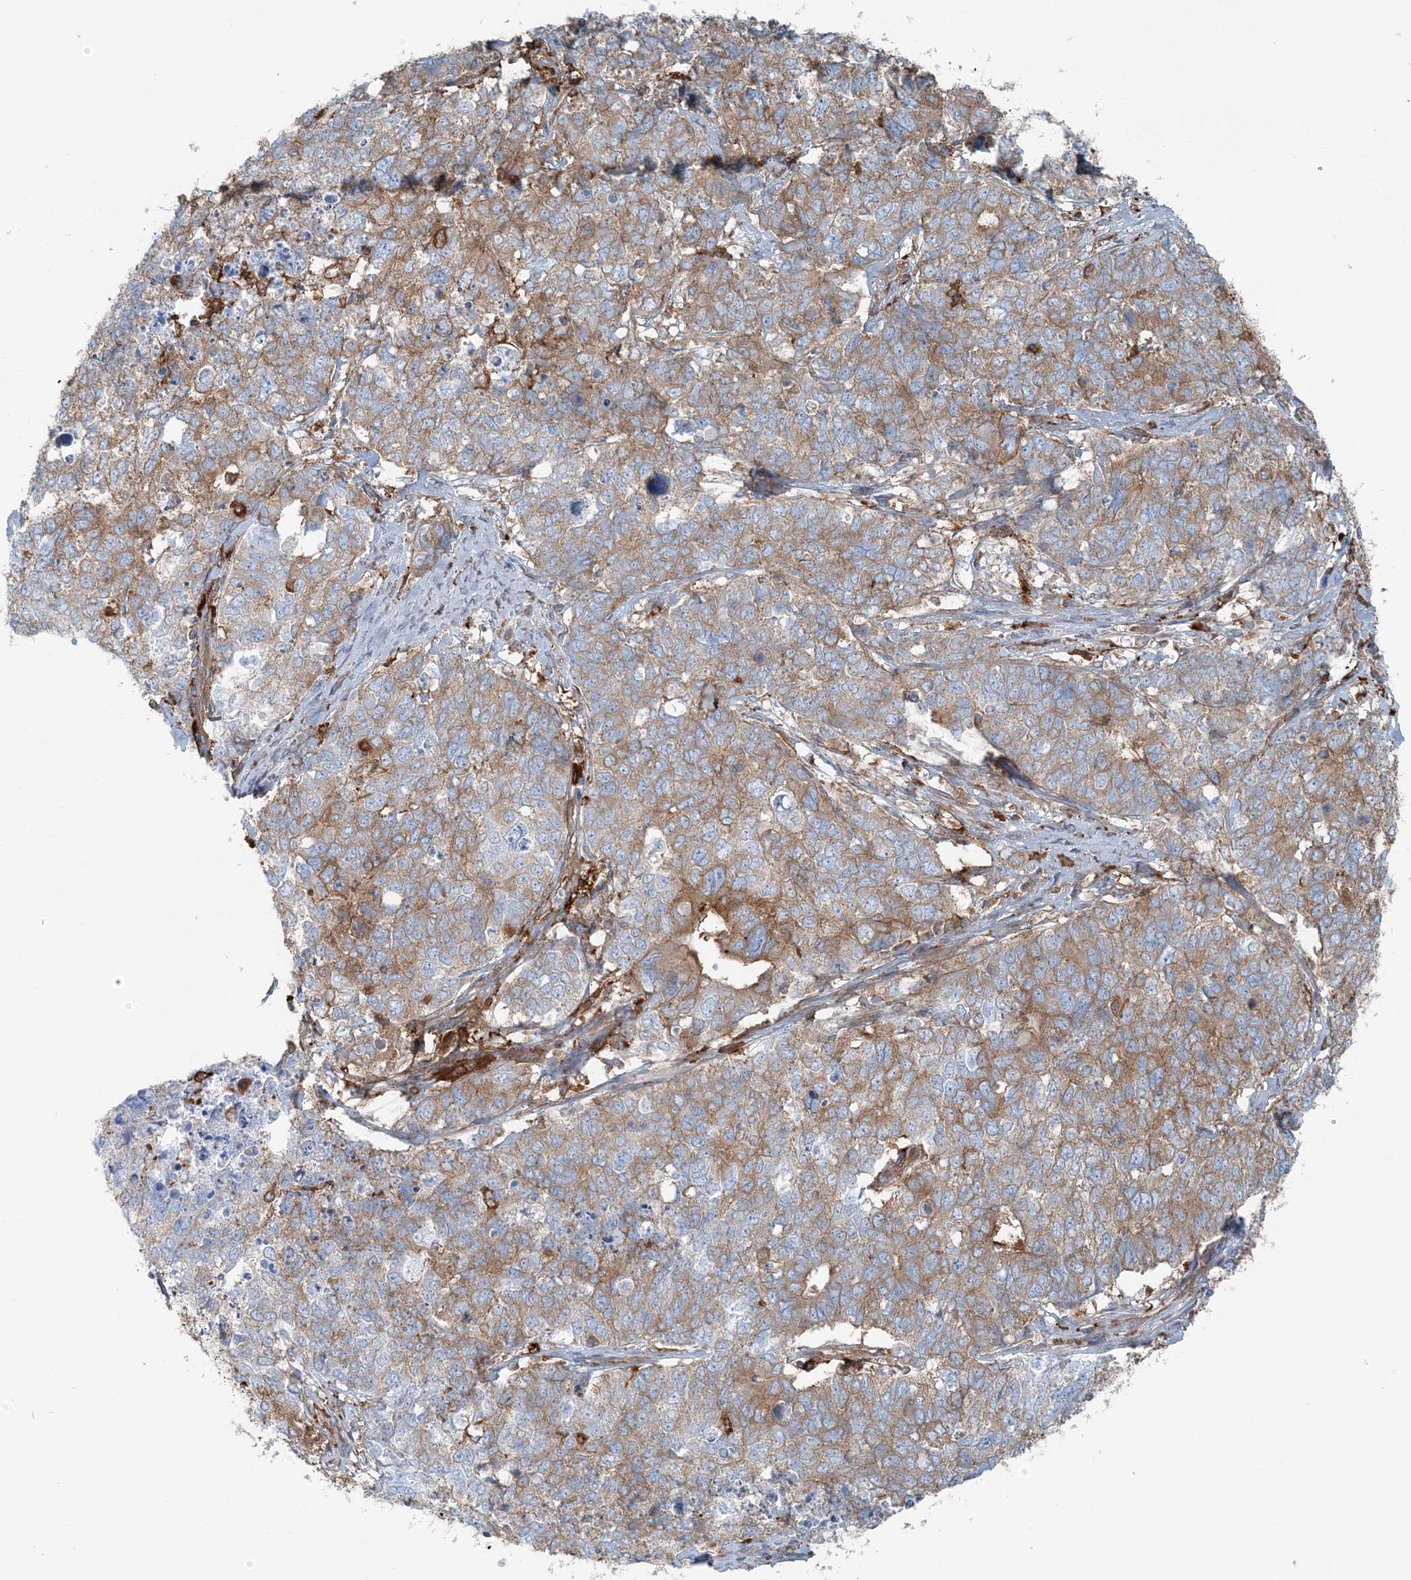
{"staining": {"intensity": "moderate", "quantity": ">75%", "location": "cytoplasmic/membranous"}, "tissue": "cervical cancer", "cell_type": "Tumor cells", "image_type": "cancer", "snomed": [{"axis": "morphology", "description": "Squamous cell carcinoma, NOS"}, {"axis": "topography", "description": "Cervix"}], "caption": "Protein analysis of cervical cancer tissue displays moderate cytoplasmic/membranous expression in about >75% of tumor cells. The protein is stained brown, and the nuclei are stained in blue (DAB (3,3'-diaminobenzidine) IHC with brightfield microscopy, high magnification).", "gene": "SNX2", "patient": {"sex": "female", "age": 63}}